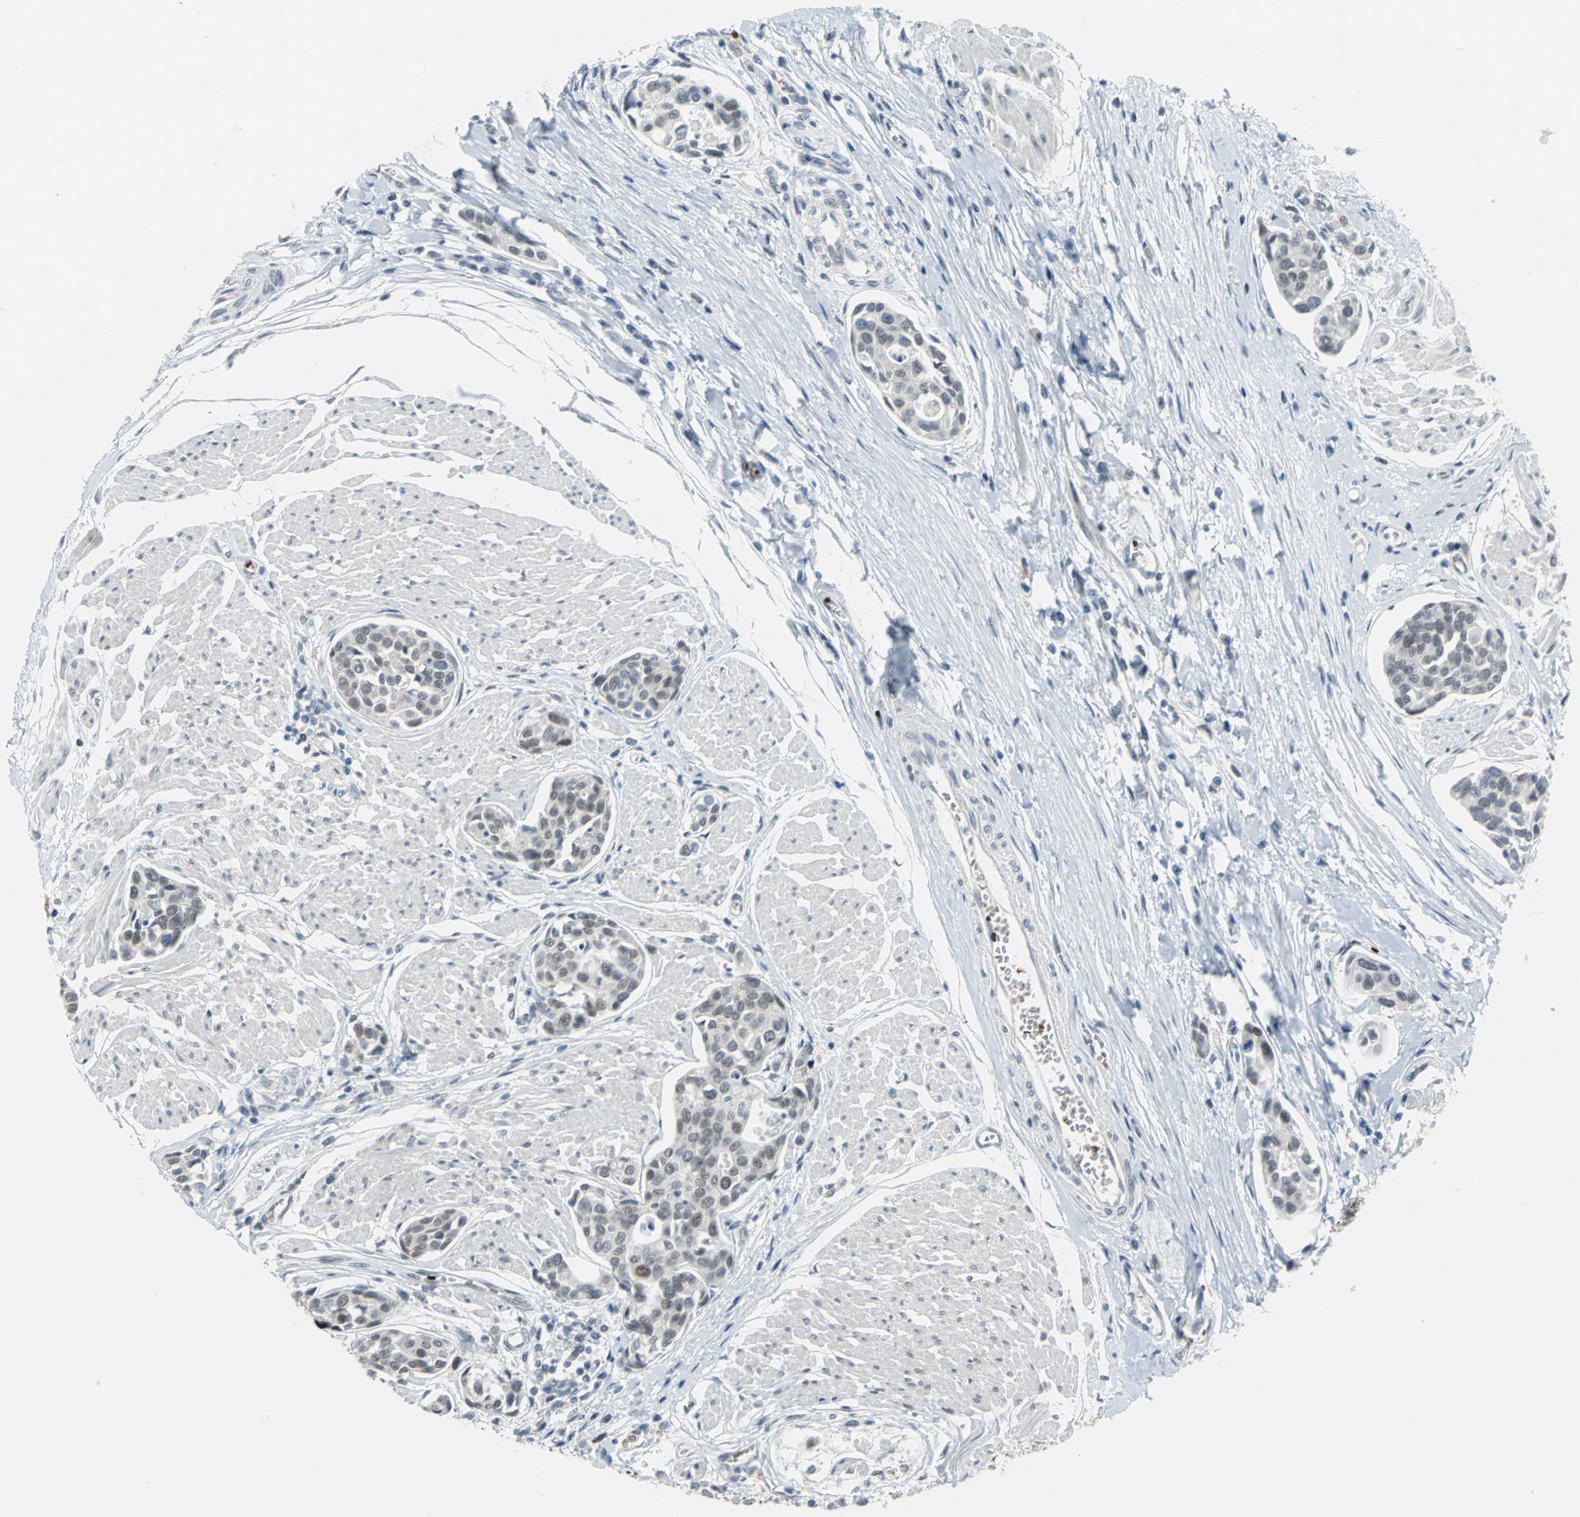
{"staining": {"intensity": "weak", "quantity": "25%-75%", "location": "nuclear"}, "tissue": "urothelial cancer", "cell_type": "Tumor cells", "image_type": "cancer", "snomed": [{"axis": "morphology", "description": "Urothelial carcinoma, High grade"}, {"axis": "topography", "description": "Urinary bladder"}], "caption": "DAB (3,3'-diaminobenzidine) immunohistochemical staining of human urothelial cancer reveals weak nuclear protein expression in approximately 25%-75% of tumor cells.", "gene": "GLI3", "patient": {"sex": "male", "age": 78}}